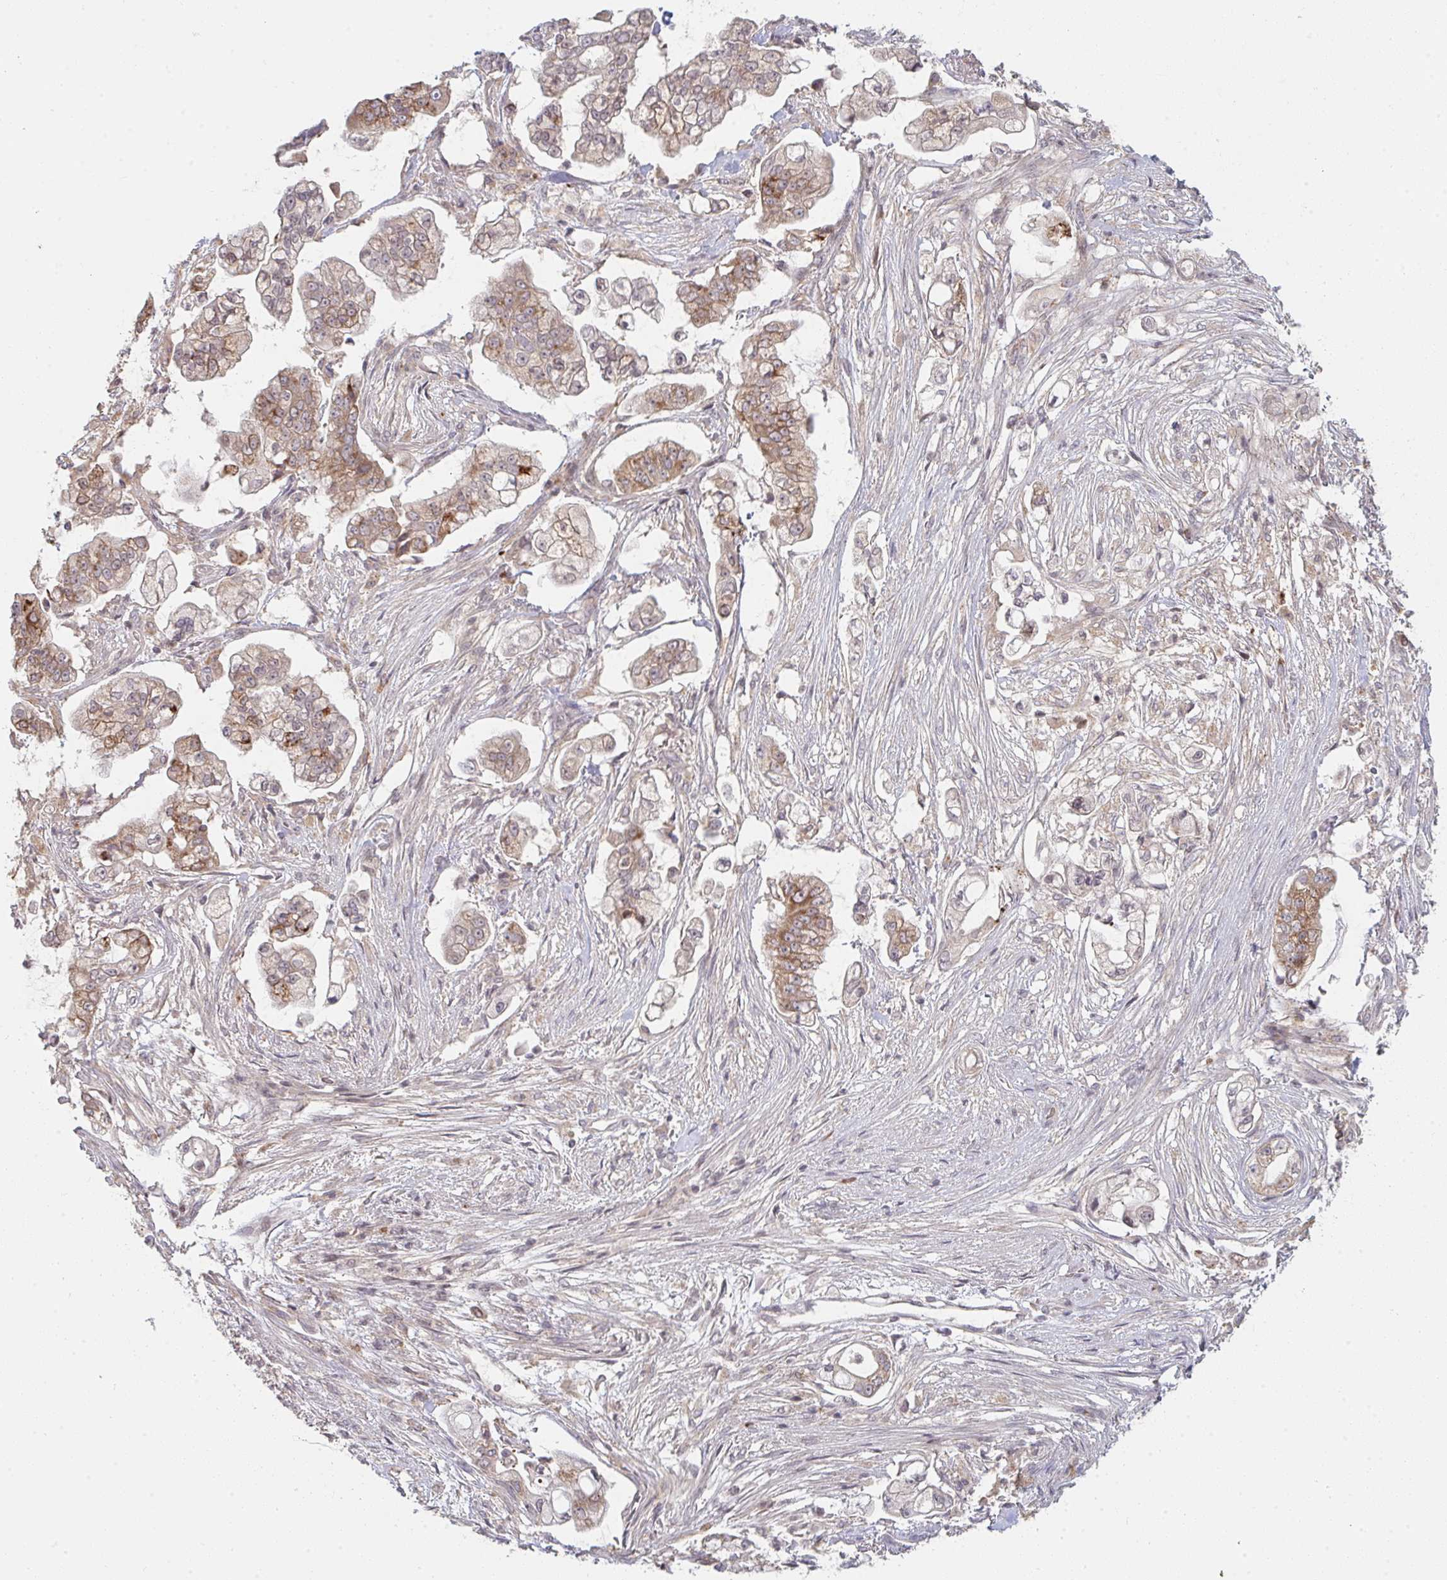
{"staining": {"intensity": "moderate", "quantity": "25%-75%", "location": "cytoplasmic/membranous"}, "tissue": "pancreatic cancer", "cell_type": "Tumor cells", "image_type": "cancer", "snomed": [{"axis": "morphology", "description": "Adenocarcinoma, NOS"}, {"axis": "topography", "description": "Pancreas"}], "caption": "Pancreatic cancer (adenocarcinoma) stained with immunohistochemistry reveals moderate cytoplasmic/membranous positivity in approximately 25%-75% of tumor cells.", "gene": "DCST1", "patient": {"sex": "female", "age": 69}}